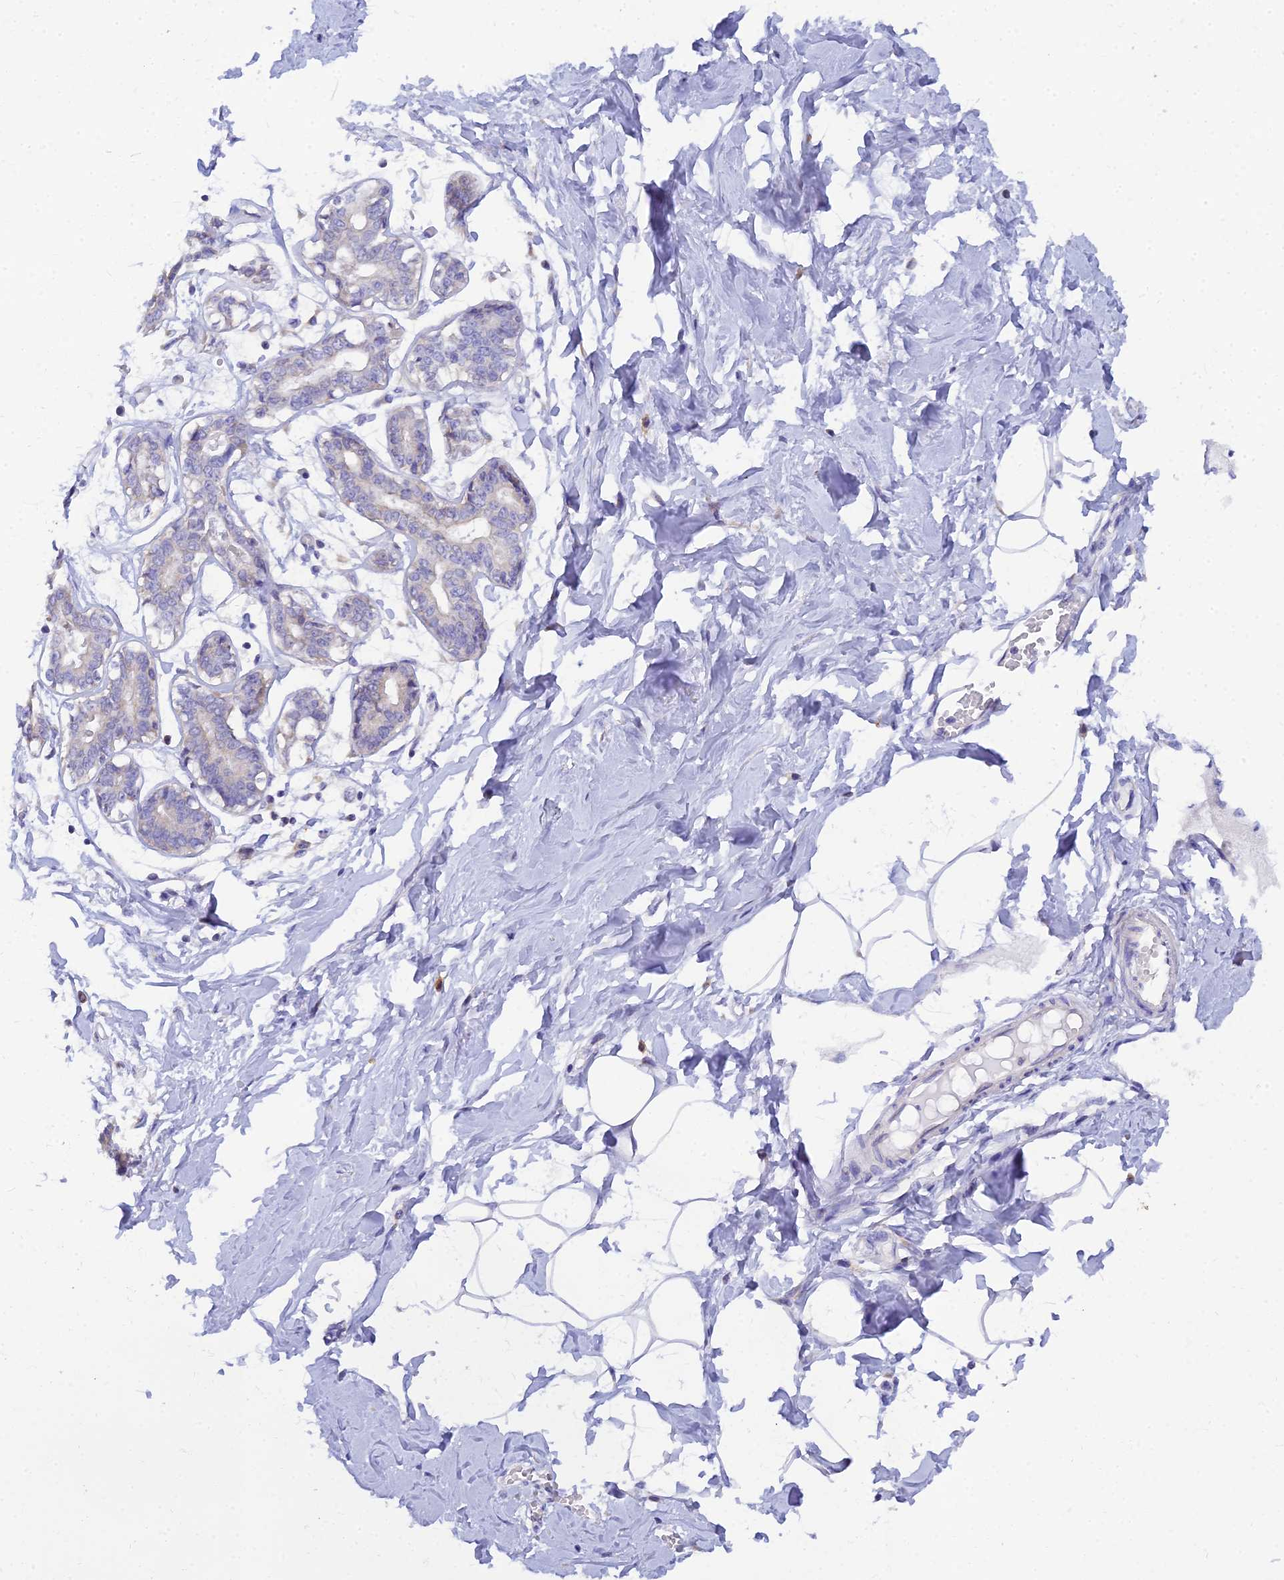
{"staining": {"intensity": "negative", "quantity": "none", "location": "none"}, "tissue": "breast", "cell_type": "Adipocytes", "image_type": "normal", "snomed": [{"axis": "morphology", "description": "Normal tissue, NOS"}, {"axis": "topography", "description": "Breast"}], "caption": "Immunohistochemistry of normal human breast shows no positivity in adipocytes. (DAB IHC with hematoxylin counter stain).", "gene": "ARL8A", "patient": {"sex": "female", "age": 27}}